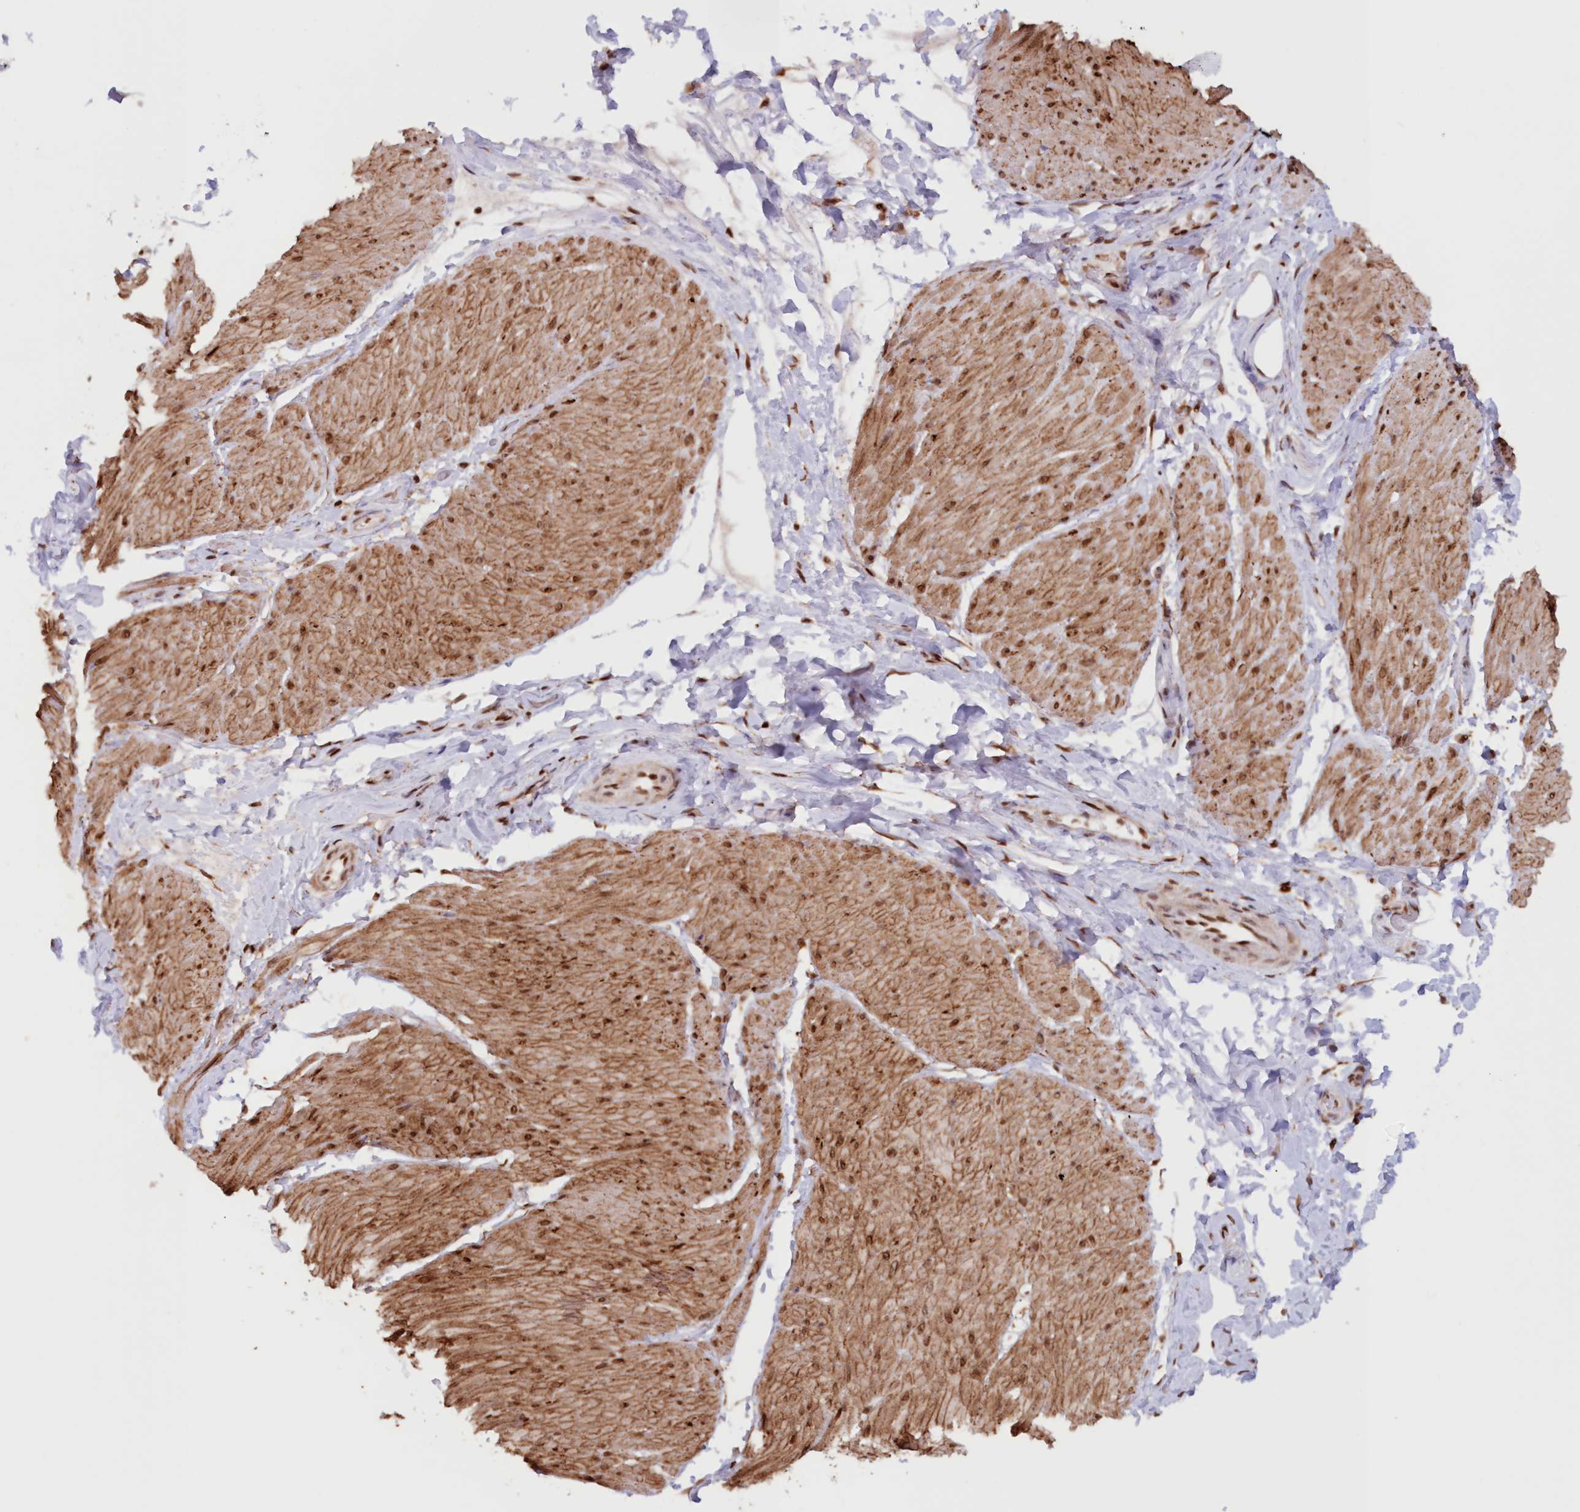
{"staining": {"intensity": "moderate", "quantity": ">75%", "location": "cytoplasmic/membranous,nuclear"}, "tissue": "smooth muscle", "cell_type": "Smooth muscle cells", "image_type": "normal", "snomed": [{"axis": "morphology", "description": "Urothelial carcinoma, High grade"}, {"axis": "topography", "description": "Urinary bladder"}], "caption": "Smooth muscle stained with DAB IHC demonstrates medium levels of moderate cytoplasmic/membranous,nuclear expression in about >75% of smooth muscle cells.", "gene": "POLR2B", "patient": {"sex": "male", "age": 46}}